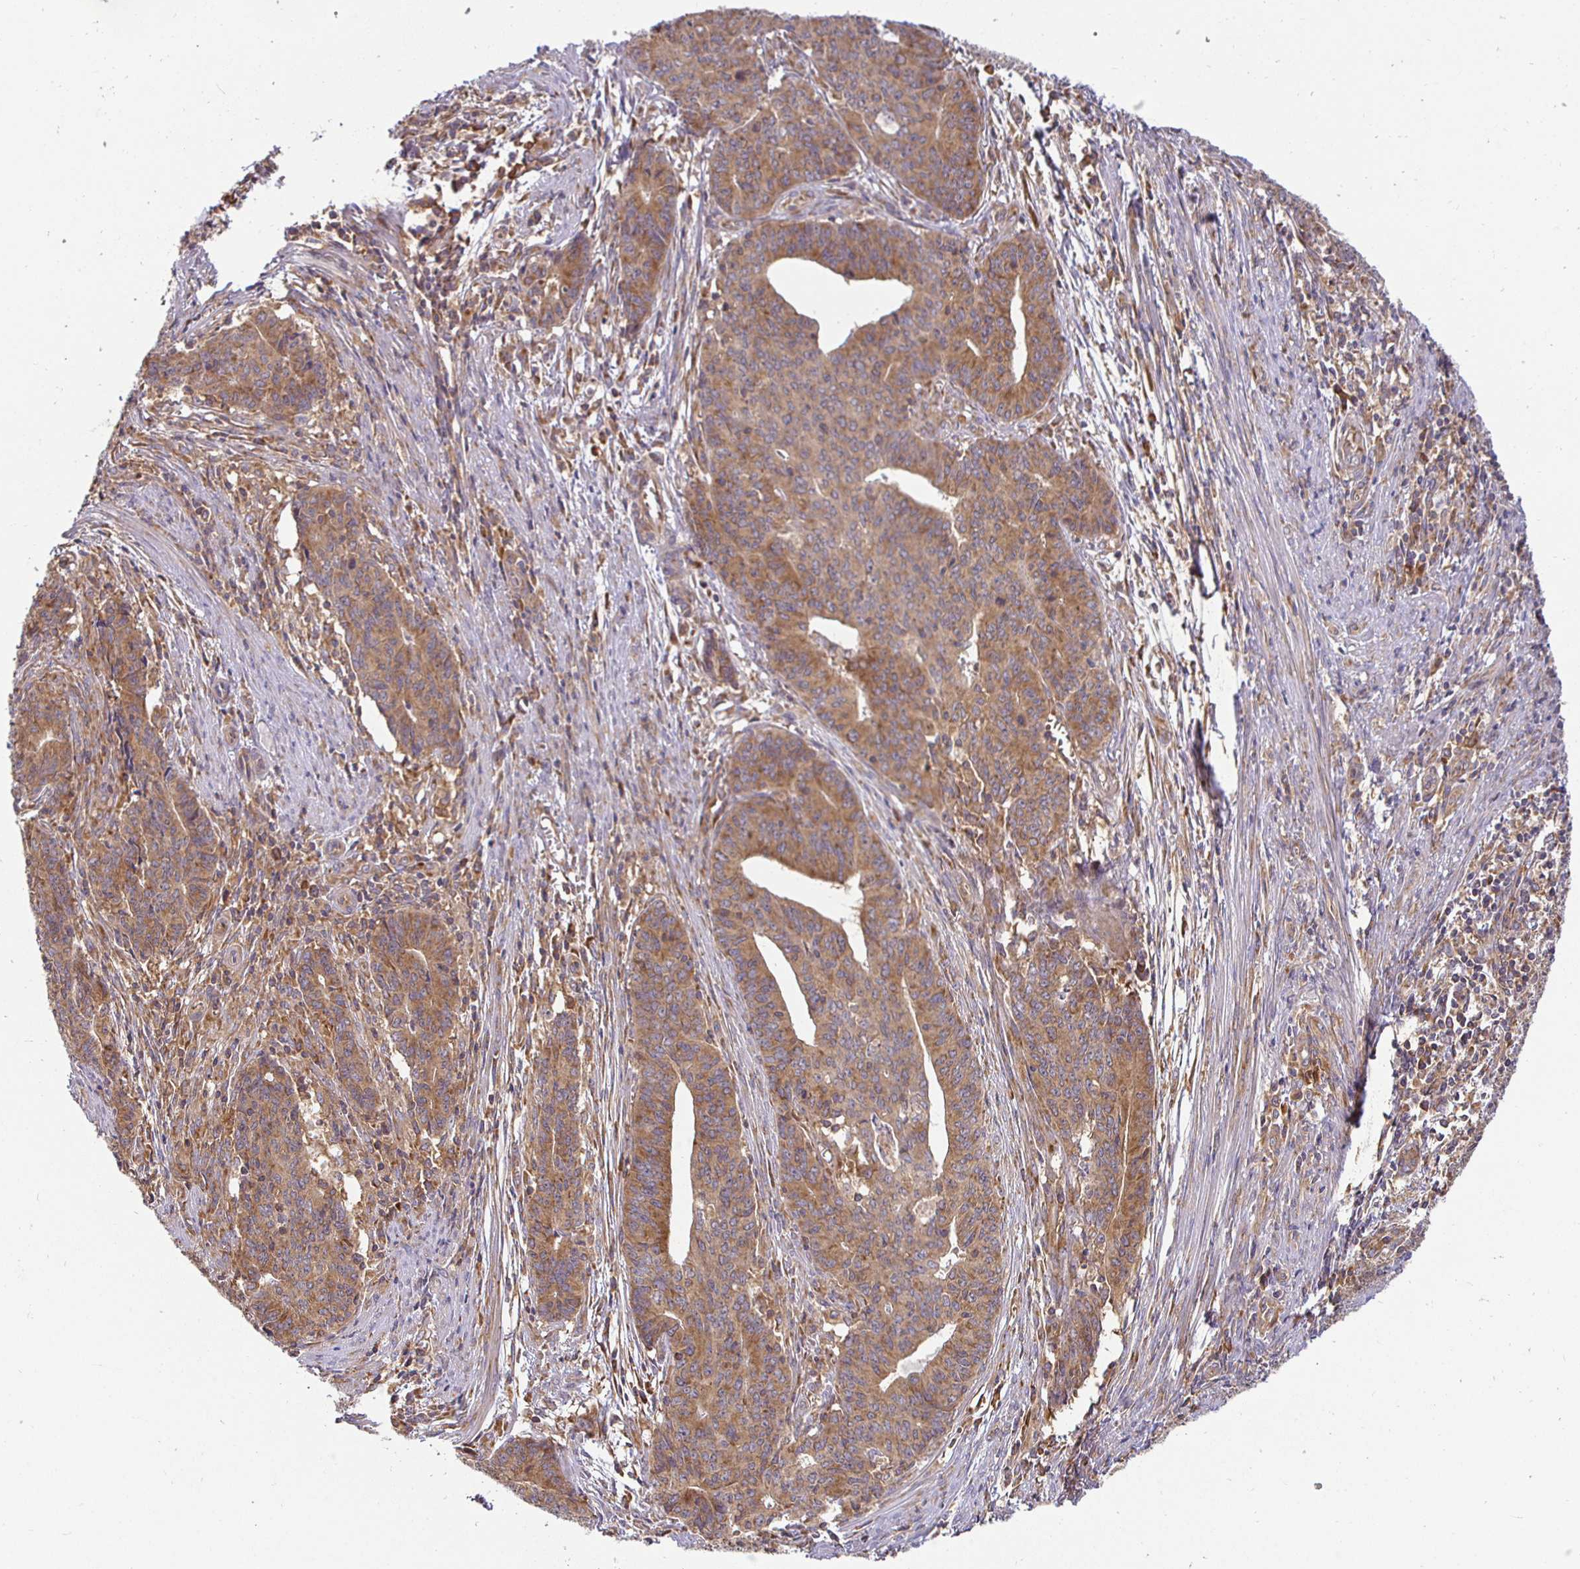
{"staining": {"intensity": "moderate", "quantity": ">75%", "location": "cytoplasmic/membranous"}, "tissue": "endometrial cancer", "cell_type": "Tumor cells", "image_type": "cancer", "snomed": [{"axis": "morphology", "description": "Adenocarcinoma, NOS"}, {"axis": "topography", "description": "Endometrium"}], "caption": "Protein analysis of endometrial adenocarcinoma tissue shows moderate cytoplasmic/membranous positivity in about >75% of tumor cells.", "gene": "IRAK1", "patient": {"sex": "female", "age": 59}}